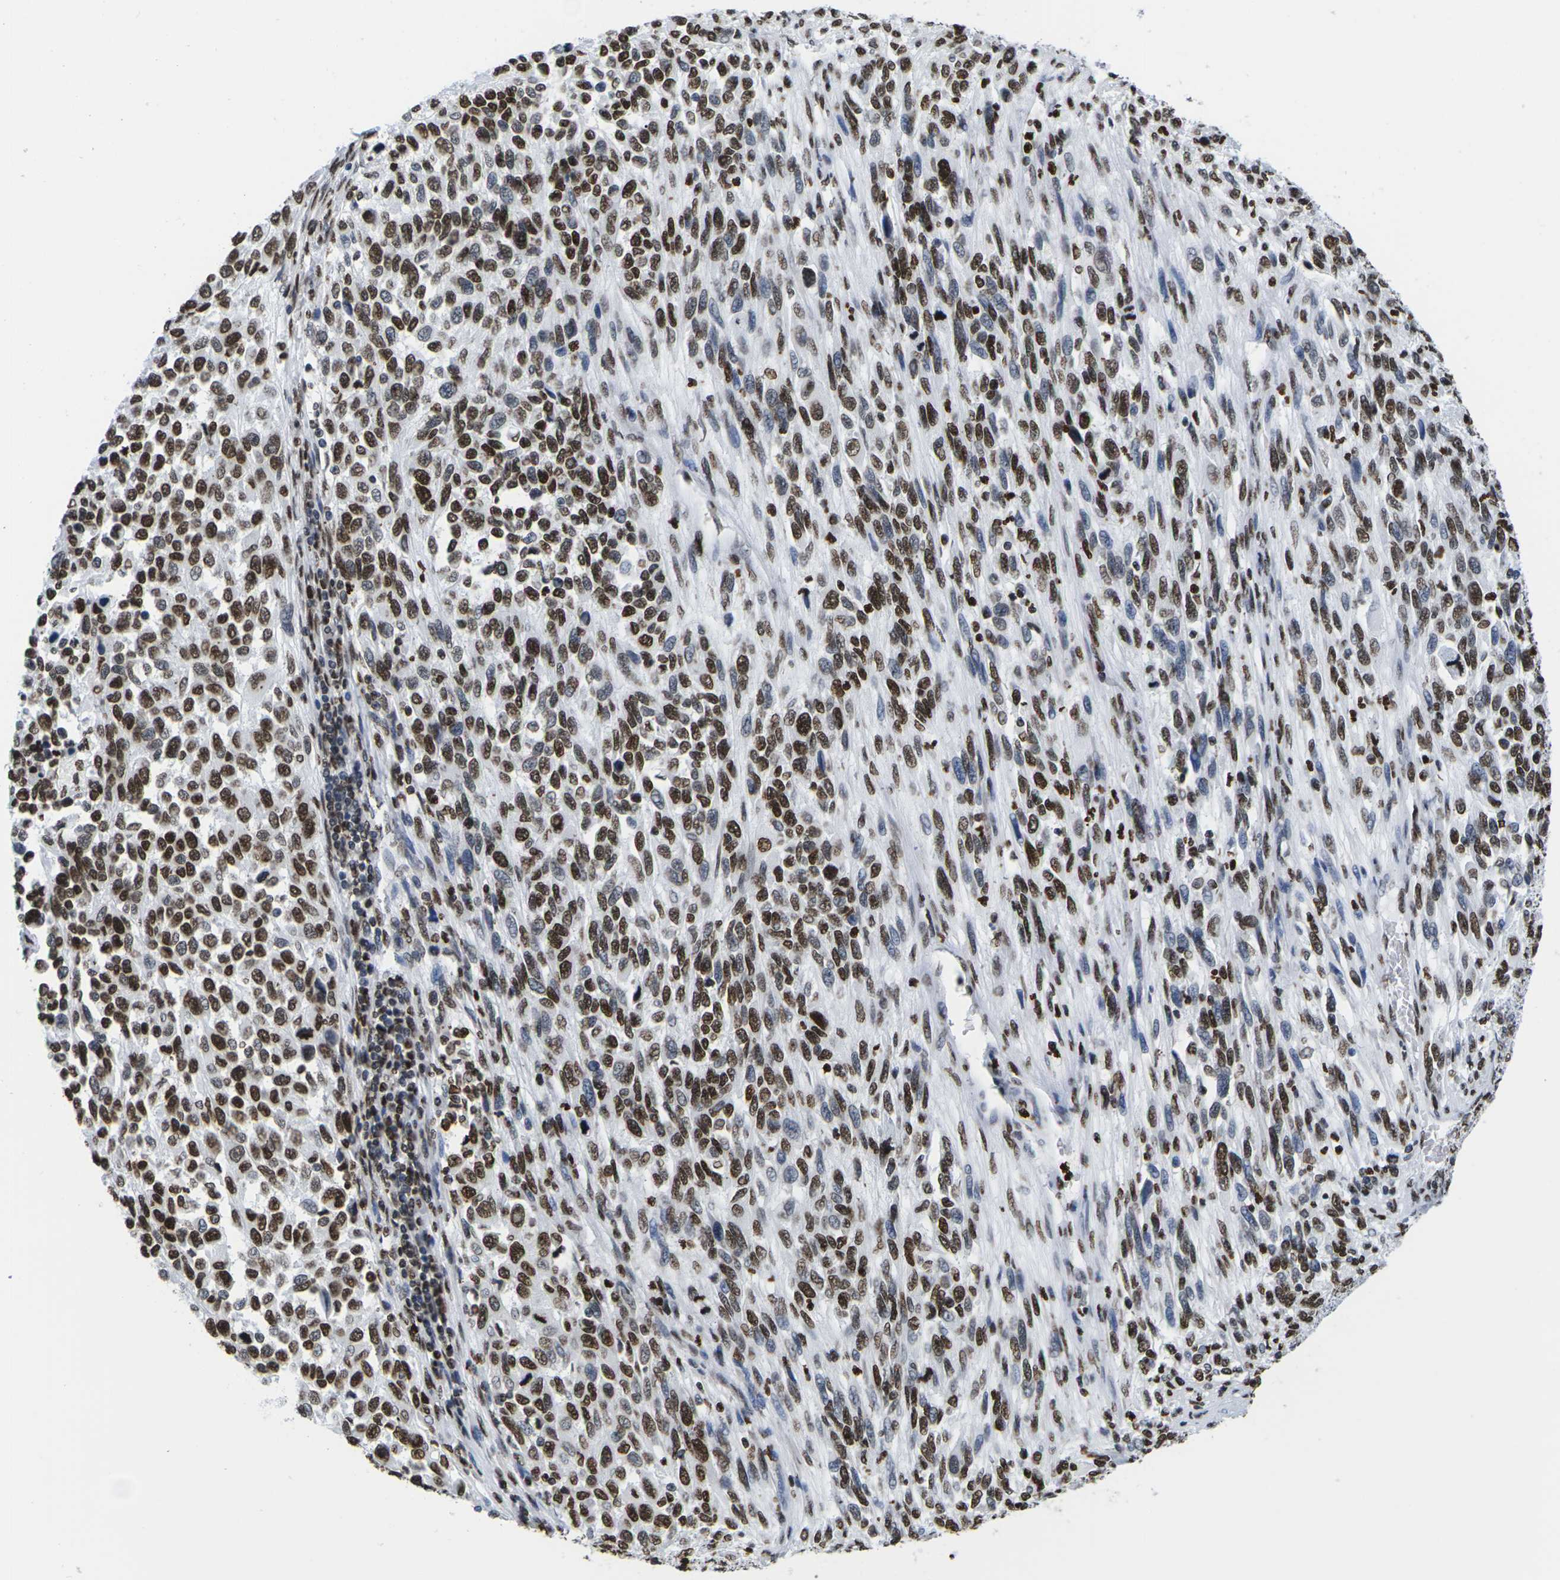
{"staining": {"intensity": "strong", "quantity": ">75%", "location": "cytoplasmic/membranous,nuclear"}, "tissue": "melanoma", "cell_type": "Tumor cells", "image_type": "cancer", "snomed": [{"axis": "morphology", "description": "Malignant melanoma, Metastatic site"}, {"axis": "topography", "description": "Lymph node"}], "caption": "Protein staining of melanoma tissue exhibits strong cytoplasmic/membranous and nuclear expression in about >75% of tumor cells.", "gene": "H2AC21", "patient": {"sex": "male", "age": 61}}